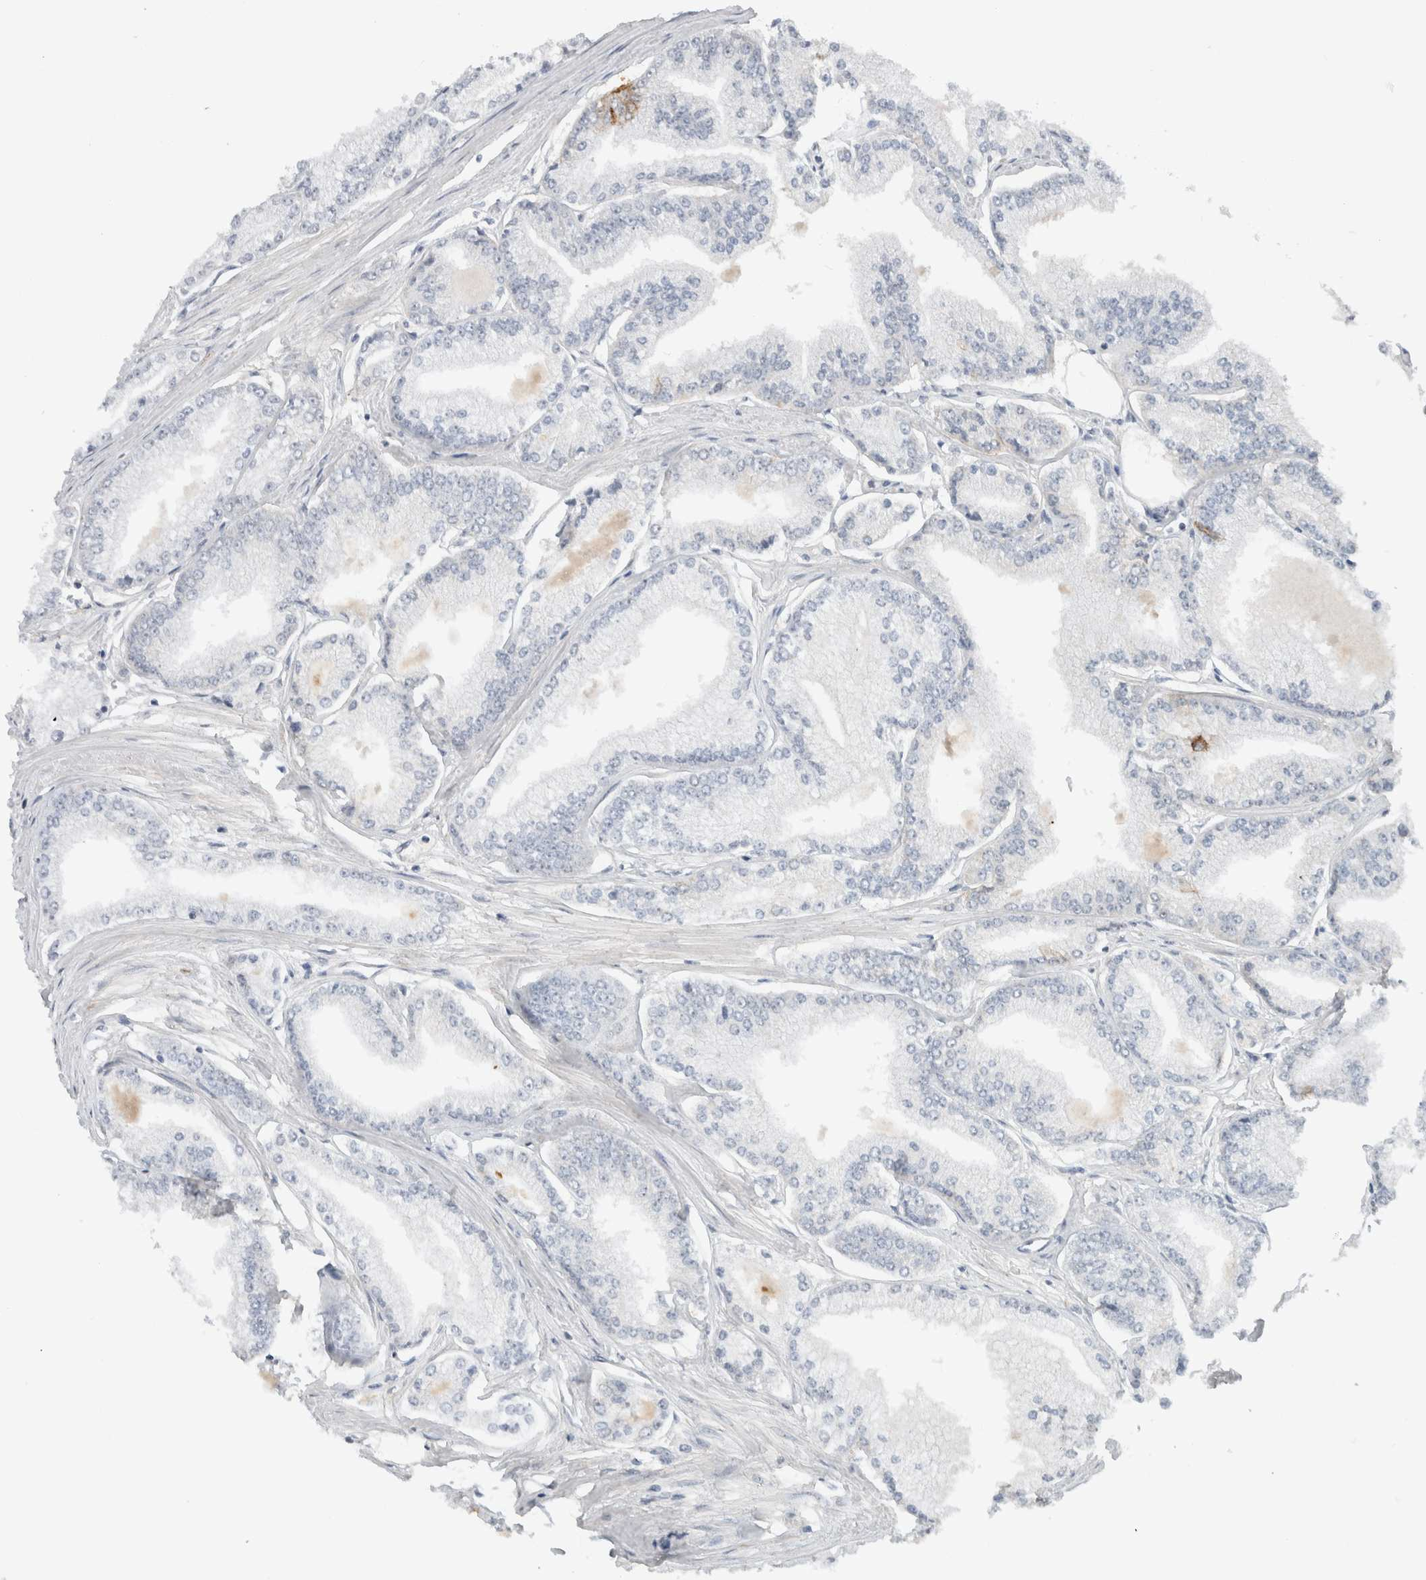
{"staining": {"intensity": "negative", "quantity": "none", "location": "none"}, "tissue": "prostate cancer", "cell_type": "Tumor cells", "image_type": "cancer", "snomed": [{"axis": "morphology", "description": "Adenocarcinoma, Low grade"}, {"axis": "topography", "description": "Prostate"}], "caption": "Prostate cancer was stained to show a protein in brown. There is no significant positivity in tumor cells.", "gene": "HCN3", "patient": {"sex": "male", "age": 52}}